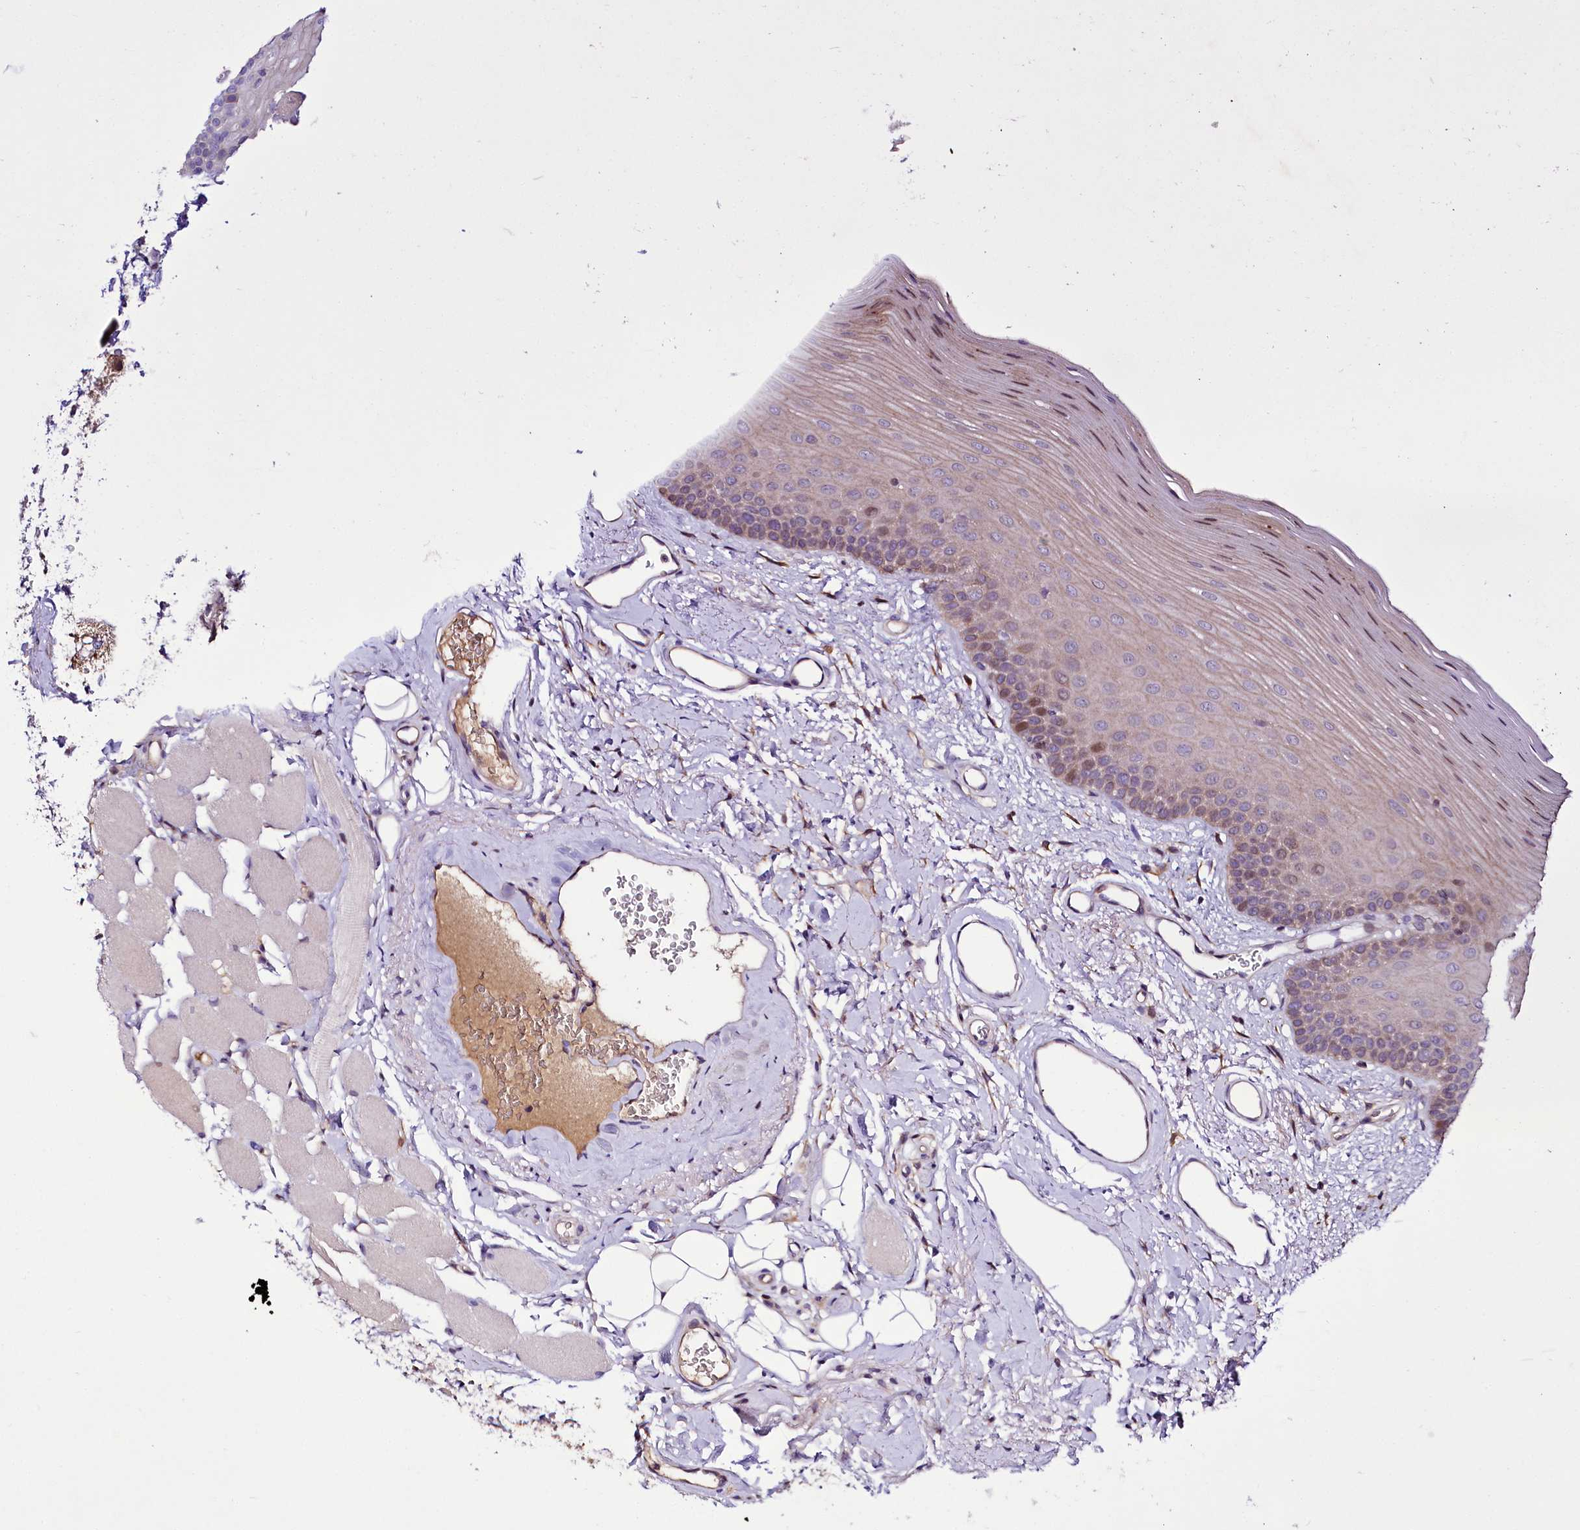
{"staining": {"intensity": "moderate", "quantity": "<25%", "location": "nuclear"}, "tissue": "oral mucosa", "cell_type": "Squamous epithelial cells", "image_type": "normal", "snomed": [{"axis": "morphology", "description": "Normal tissue, NOS"}, {"axis": "topography", "description": "Oral tissue"}], "caption": "An immunohistochemistry micrograph of unremarkable tissue is shown. Protein staining in brown highlights moderate nuclear positivity in oral mucosa within squamous epithelial cells.", "gene": "ZC3H12C", "patient": {"sex": "male", "age": 68}}